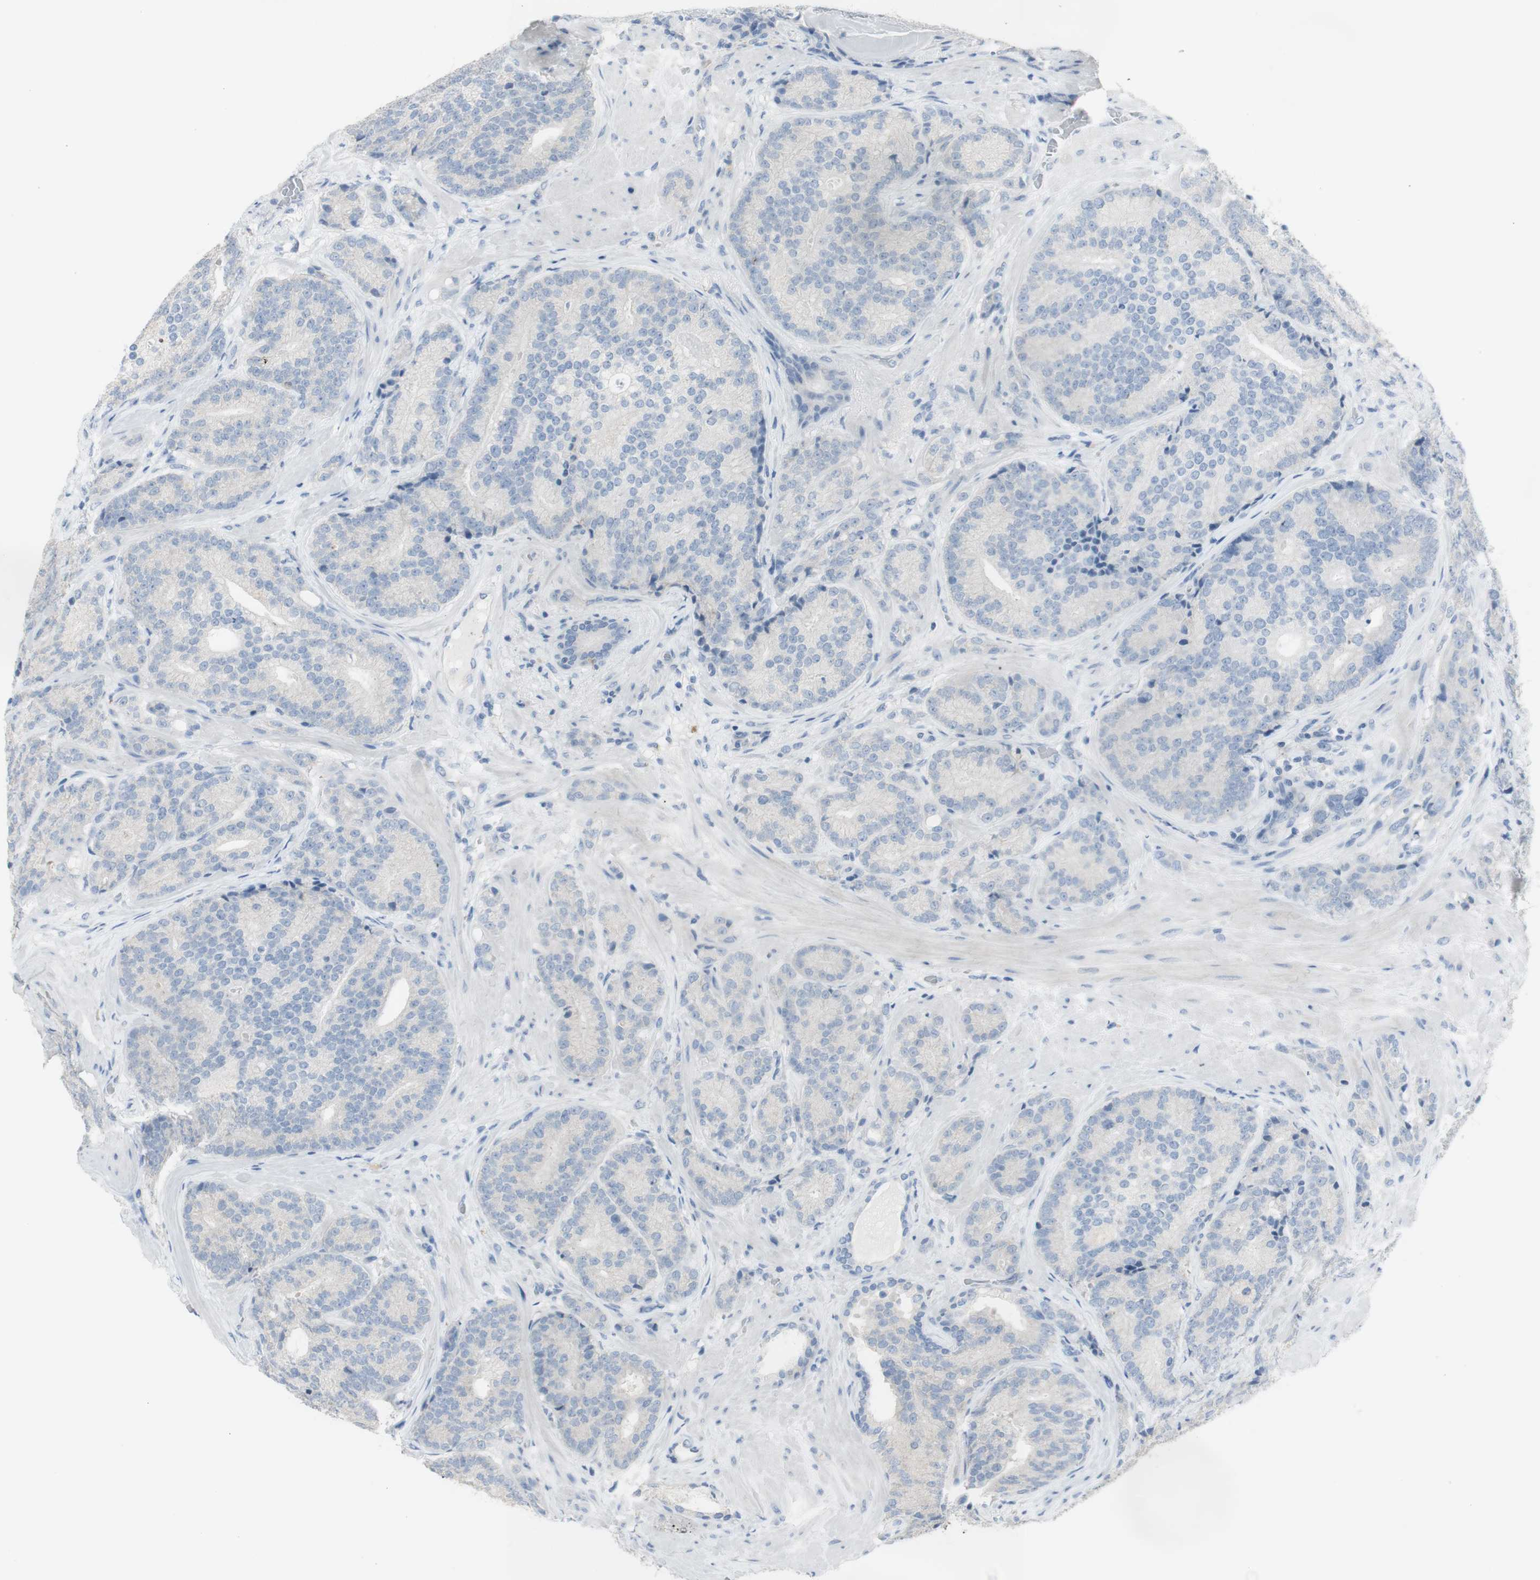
{"staining": {"intensity": "negative", "quantity": "none", "location": "none"}, "tissue": "prostate cancer", "cell_type": "Tumor cells", "image_type": "cancer", "snomed": [{"axis": "morphology", "description": "Adenocarcinoma, High grade"}, {"axis": "topography", "description": "Prostate"}], "caption": "Protein analysis of prostate high-grade adenocarcinoma reveals no significant expression in tumor cells.", "gene": "ART3", "patient": {"sex": "male", "age": 61}}